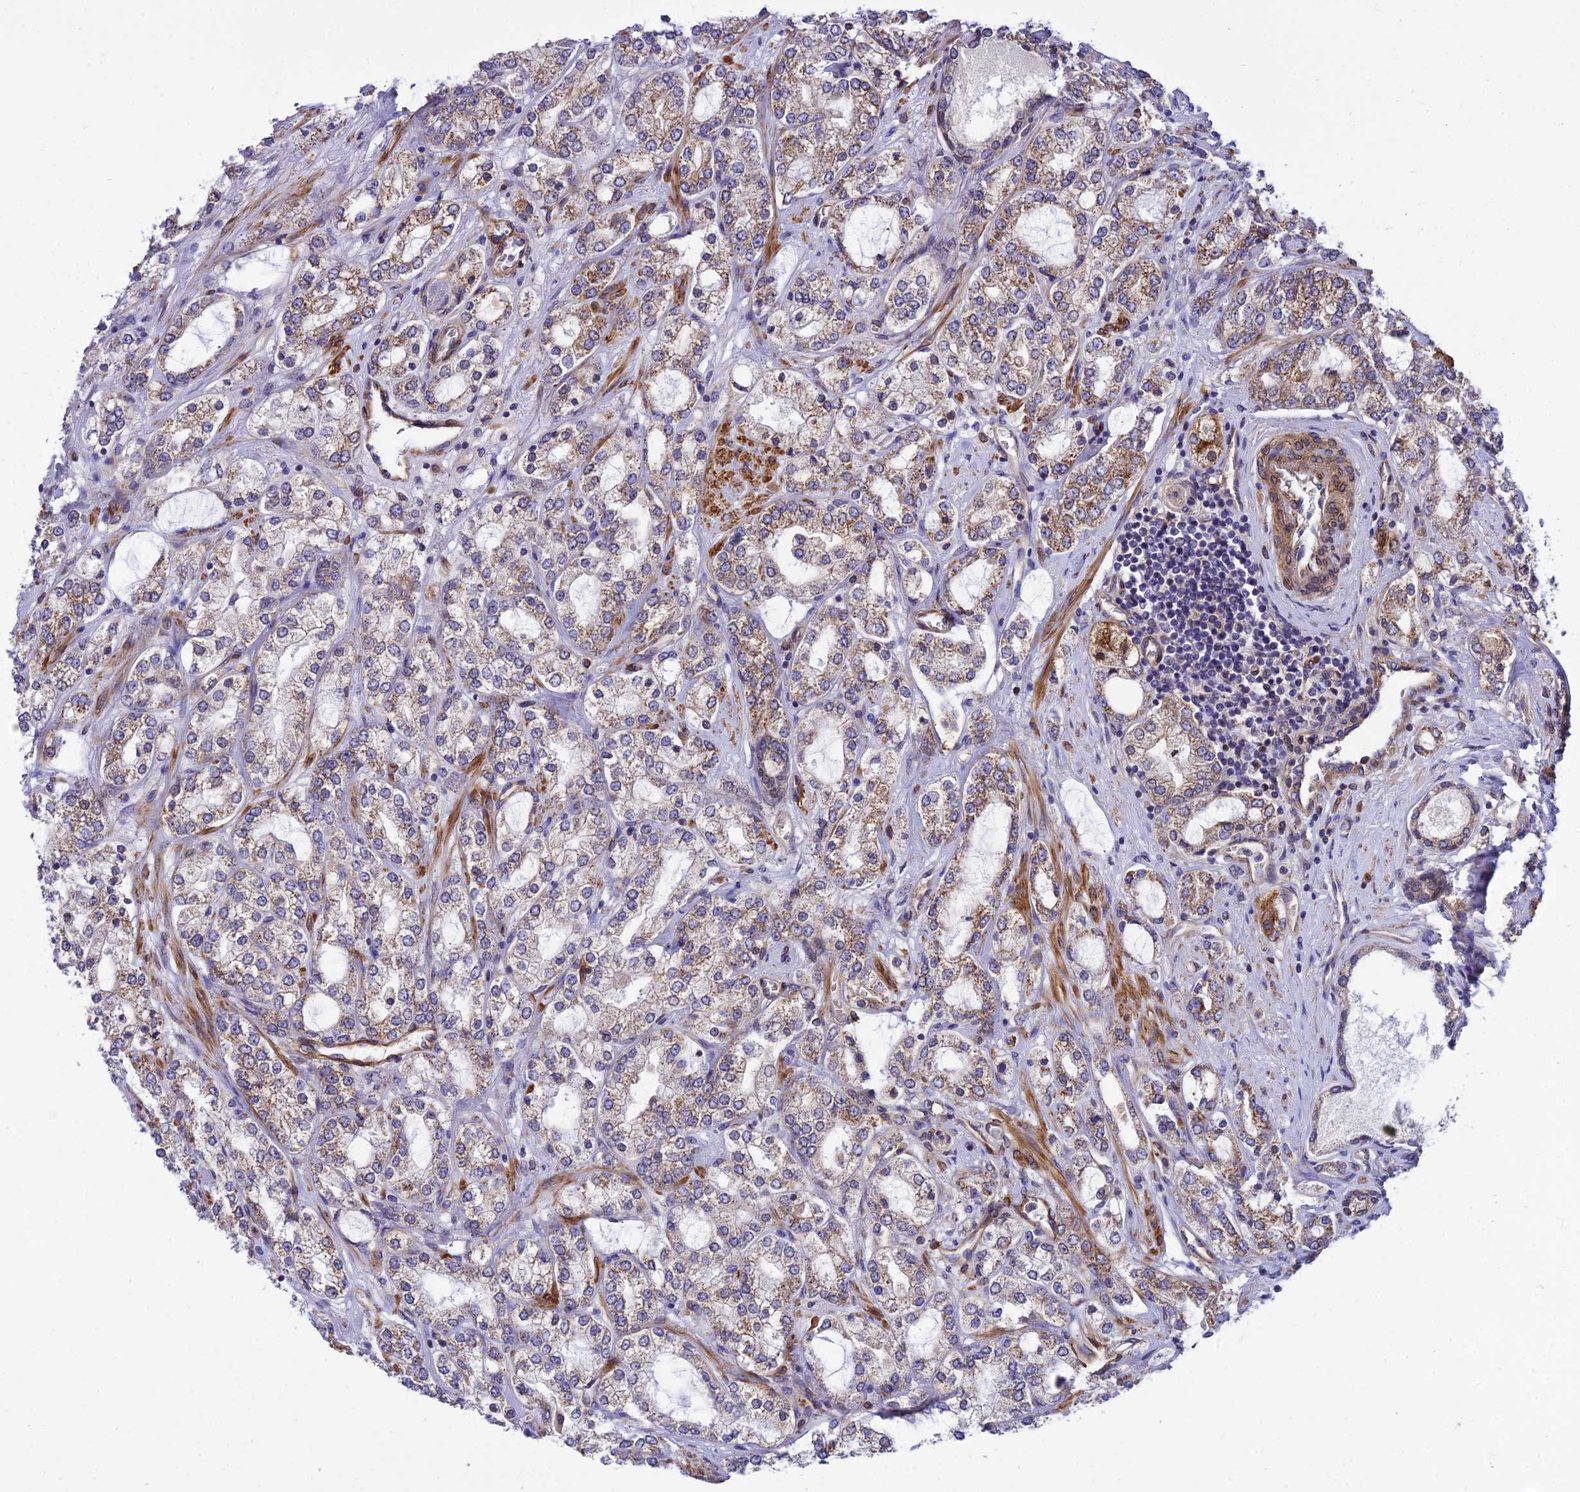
{"staining": {"intensity": "moderate", "quantity": ">75%", "location": "cytoplasmic/membranous"}, "tissue": "prostate cancer", "cell_type": "Tumor cells", "image_type": "cancer", "snomed": [{"axis": "morphology", "description": "Adenocarcinoma, High grade"}, {"axis": "topography", "description": "Prostate"}], "caption": "This histopathology image displays prostate cancer (adenocarcinoma (high-grade)) stained with immunohistochemistry (IHC) to label a protein in brown. The cytoplasmic/membranous of tumor cells show moderate positivity for the protein. Nuclei are counter-stained blue.", "gene": "TRIM43B", "patient": {"sex": "male", "age": 64}}